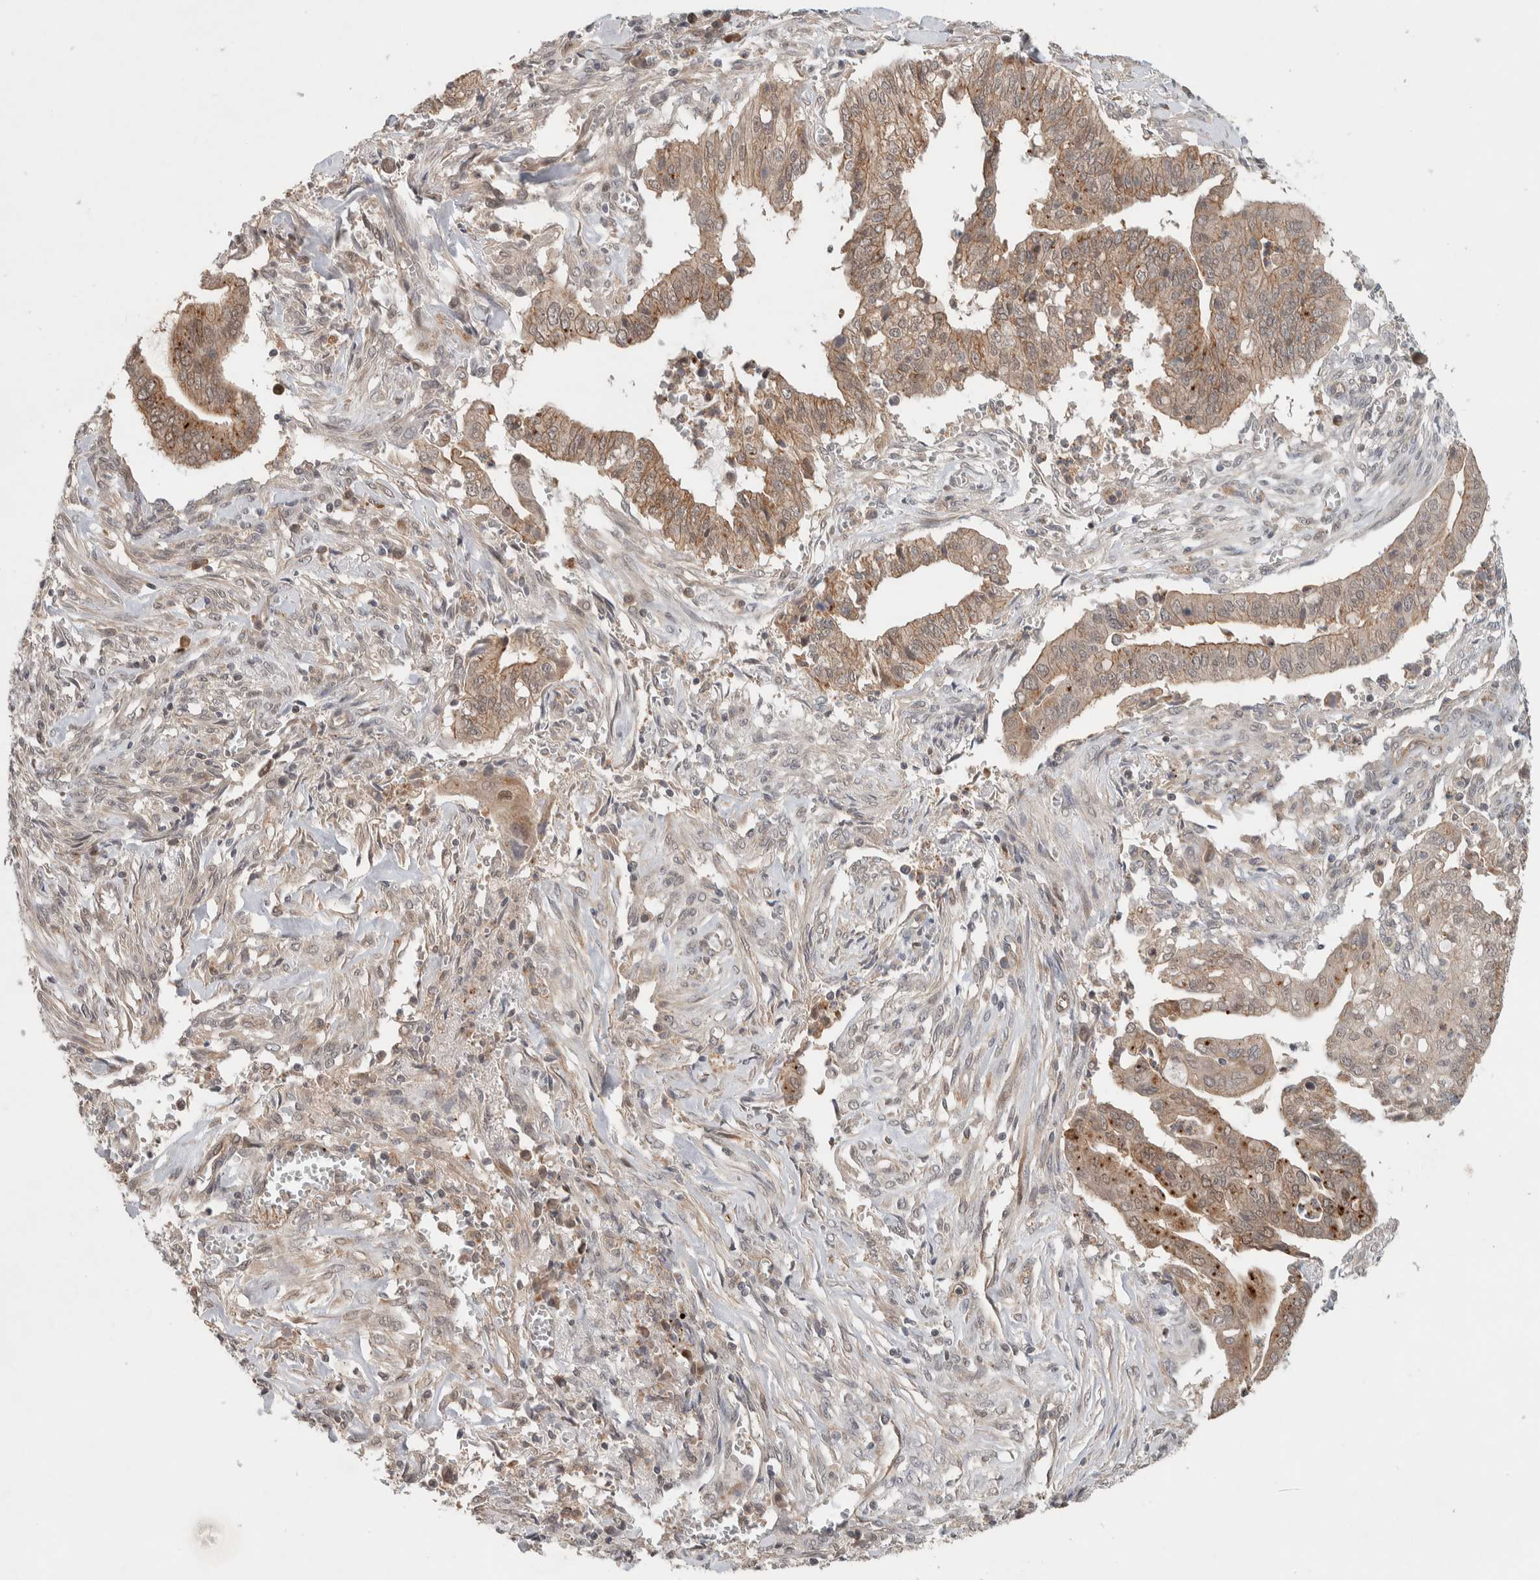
{"staining": {"intensity": "moderate", "quantity": ">75%", "location": "cytoplasmic/membranous"}, "tissue": "cervical cancer", "cell_type": "Tumor cells", "image_type": "cancer", "snomed": [{"axis": "morphology", "description": "Adenocarcinoma, NOS"}, {"axis": "topography", "description": "Cervix"}], "caption": "Protein staining shows moderate cytoplasmic/membranous positivity in approximately >75% of tumor cells in cervical adenocarcinoma.", "gene": "DEPTOR", "patient": {"sex": "female", "age": 44}}